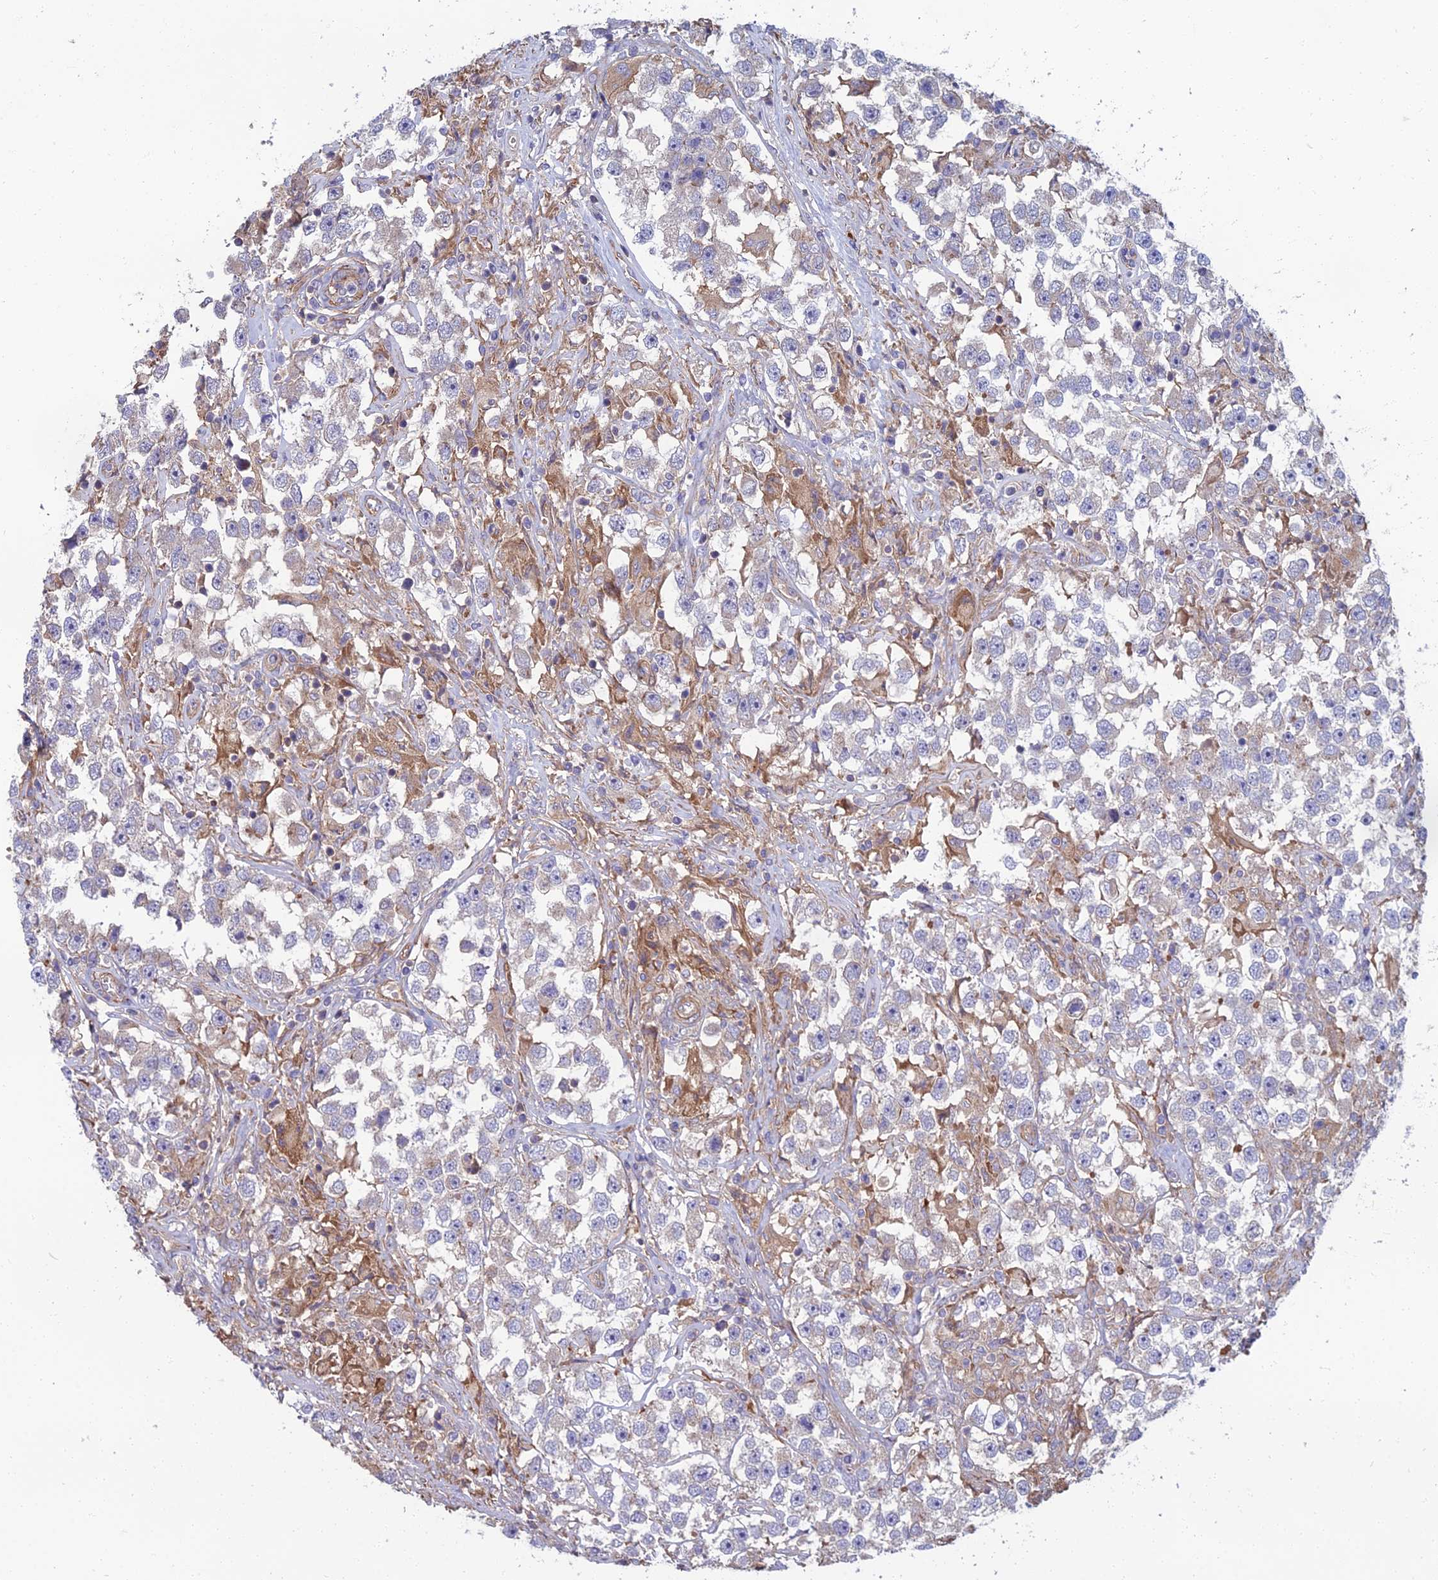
{"staining": {"intensity": "negative", "quantity": "none", "location": "none"}, "tissue": "testis cancer", "cell_type": "Tumor cells", "image_type": "cancer", "snomed": [{"axis": "morphology", "description": "Seminoma, NOS"}, {"axis": "topography", "description": "Testis"}], "caption": "Immunohistochemical staining of testis cancer exhibits no significant staining in tumor cells.", "gene": "WDR24", "patient": {"sex": "male", "age": 46}}